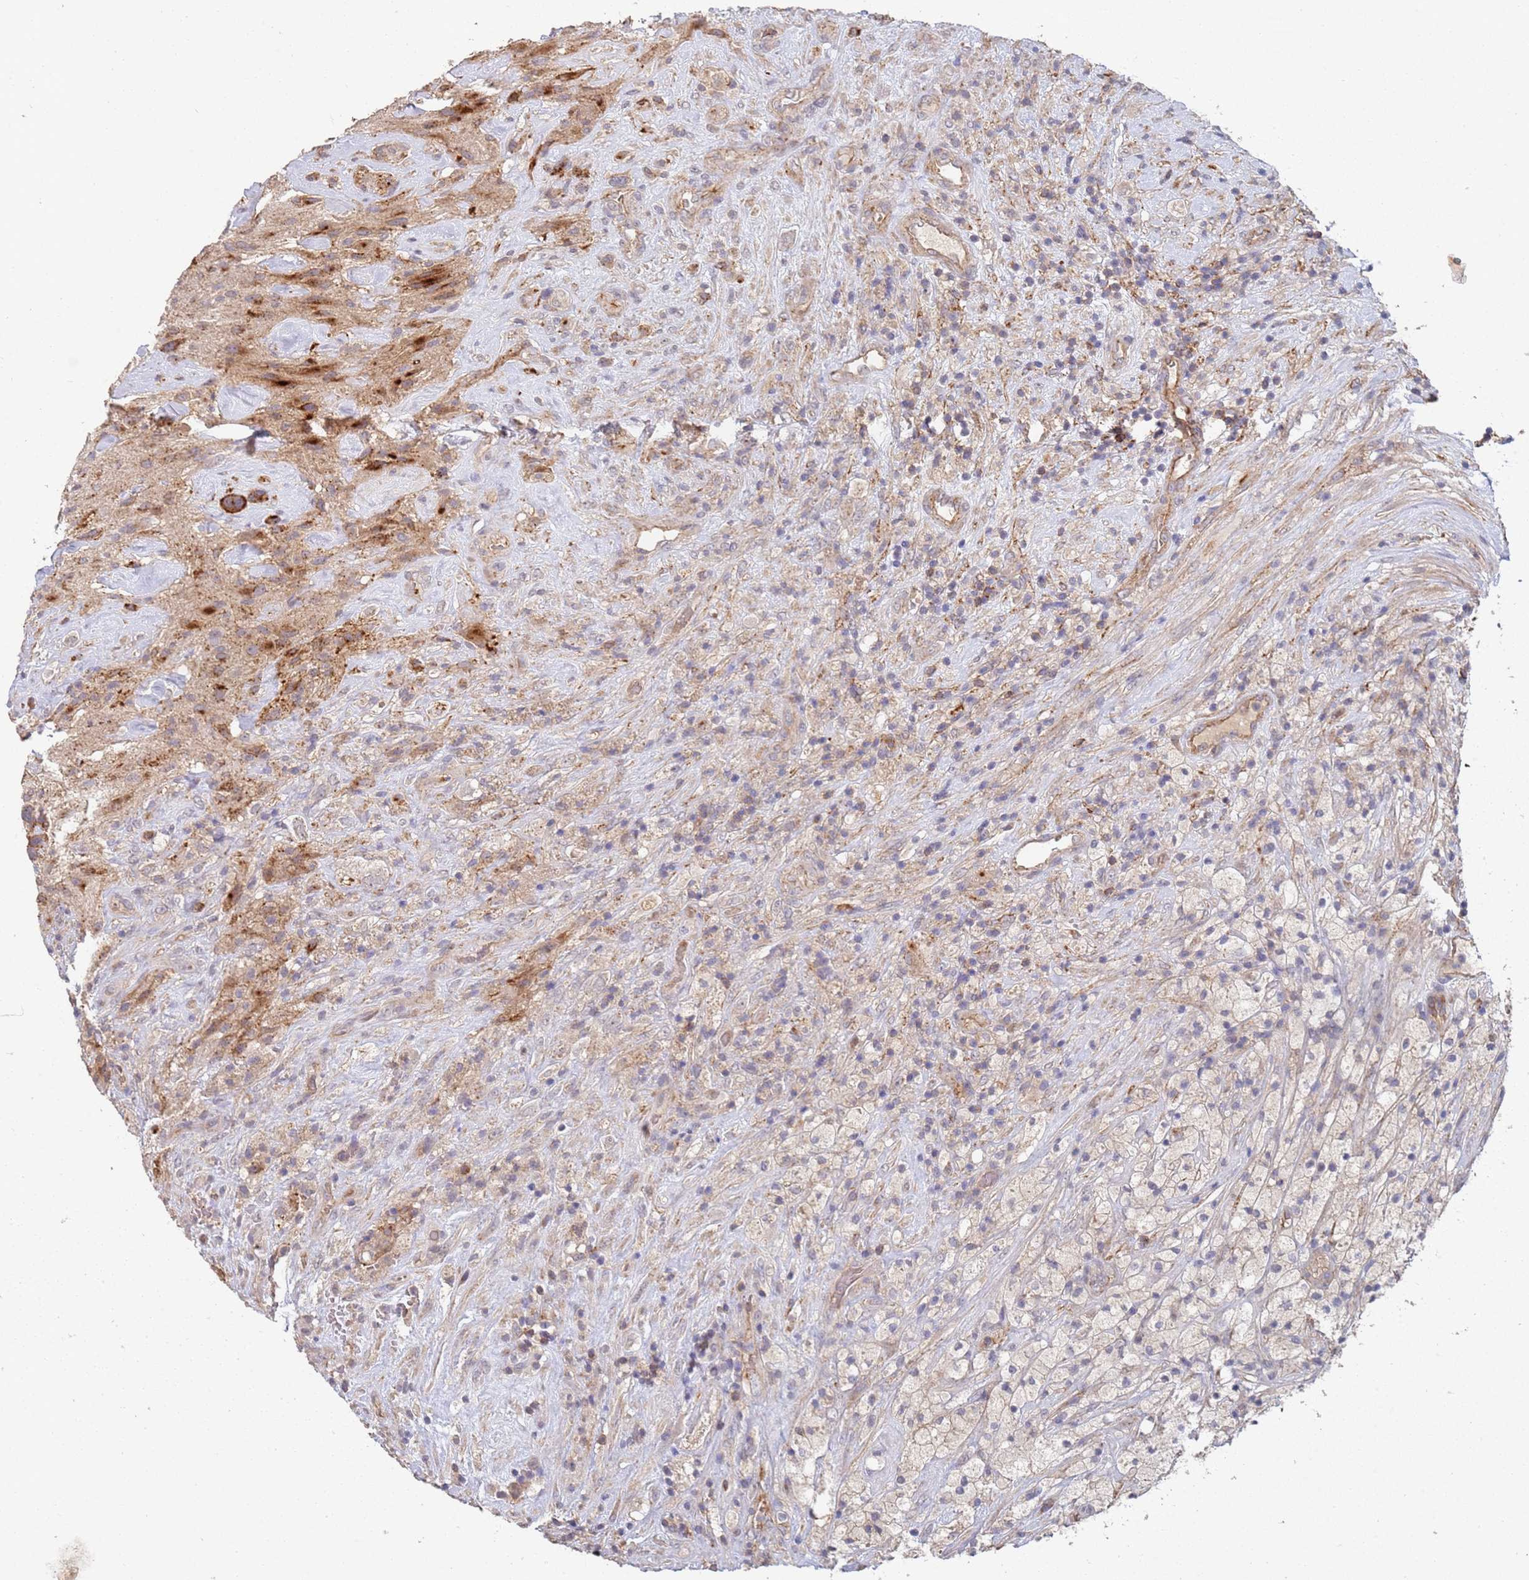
{"staining": {"intensity": "negative", "quantity": "none", "location": "none"}, "tissue": "glioma", "cell_type": "Tumor cells", "image_type": "cancer", "snomed": [{"axis": "morphology", "description": "Glioma, malignant, High grade"}, {"axis": "topography", "description": "Brain"}], "caption": "This is a image of IHC staining of malignant glioma (high-grade), which shows no expression in tumor cells.", "gene": "ABCB6", "patient": {"sex": "male", "age": 69}}